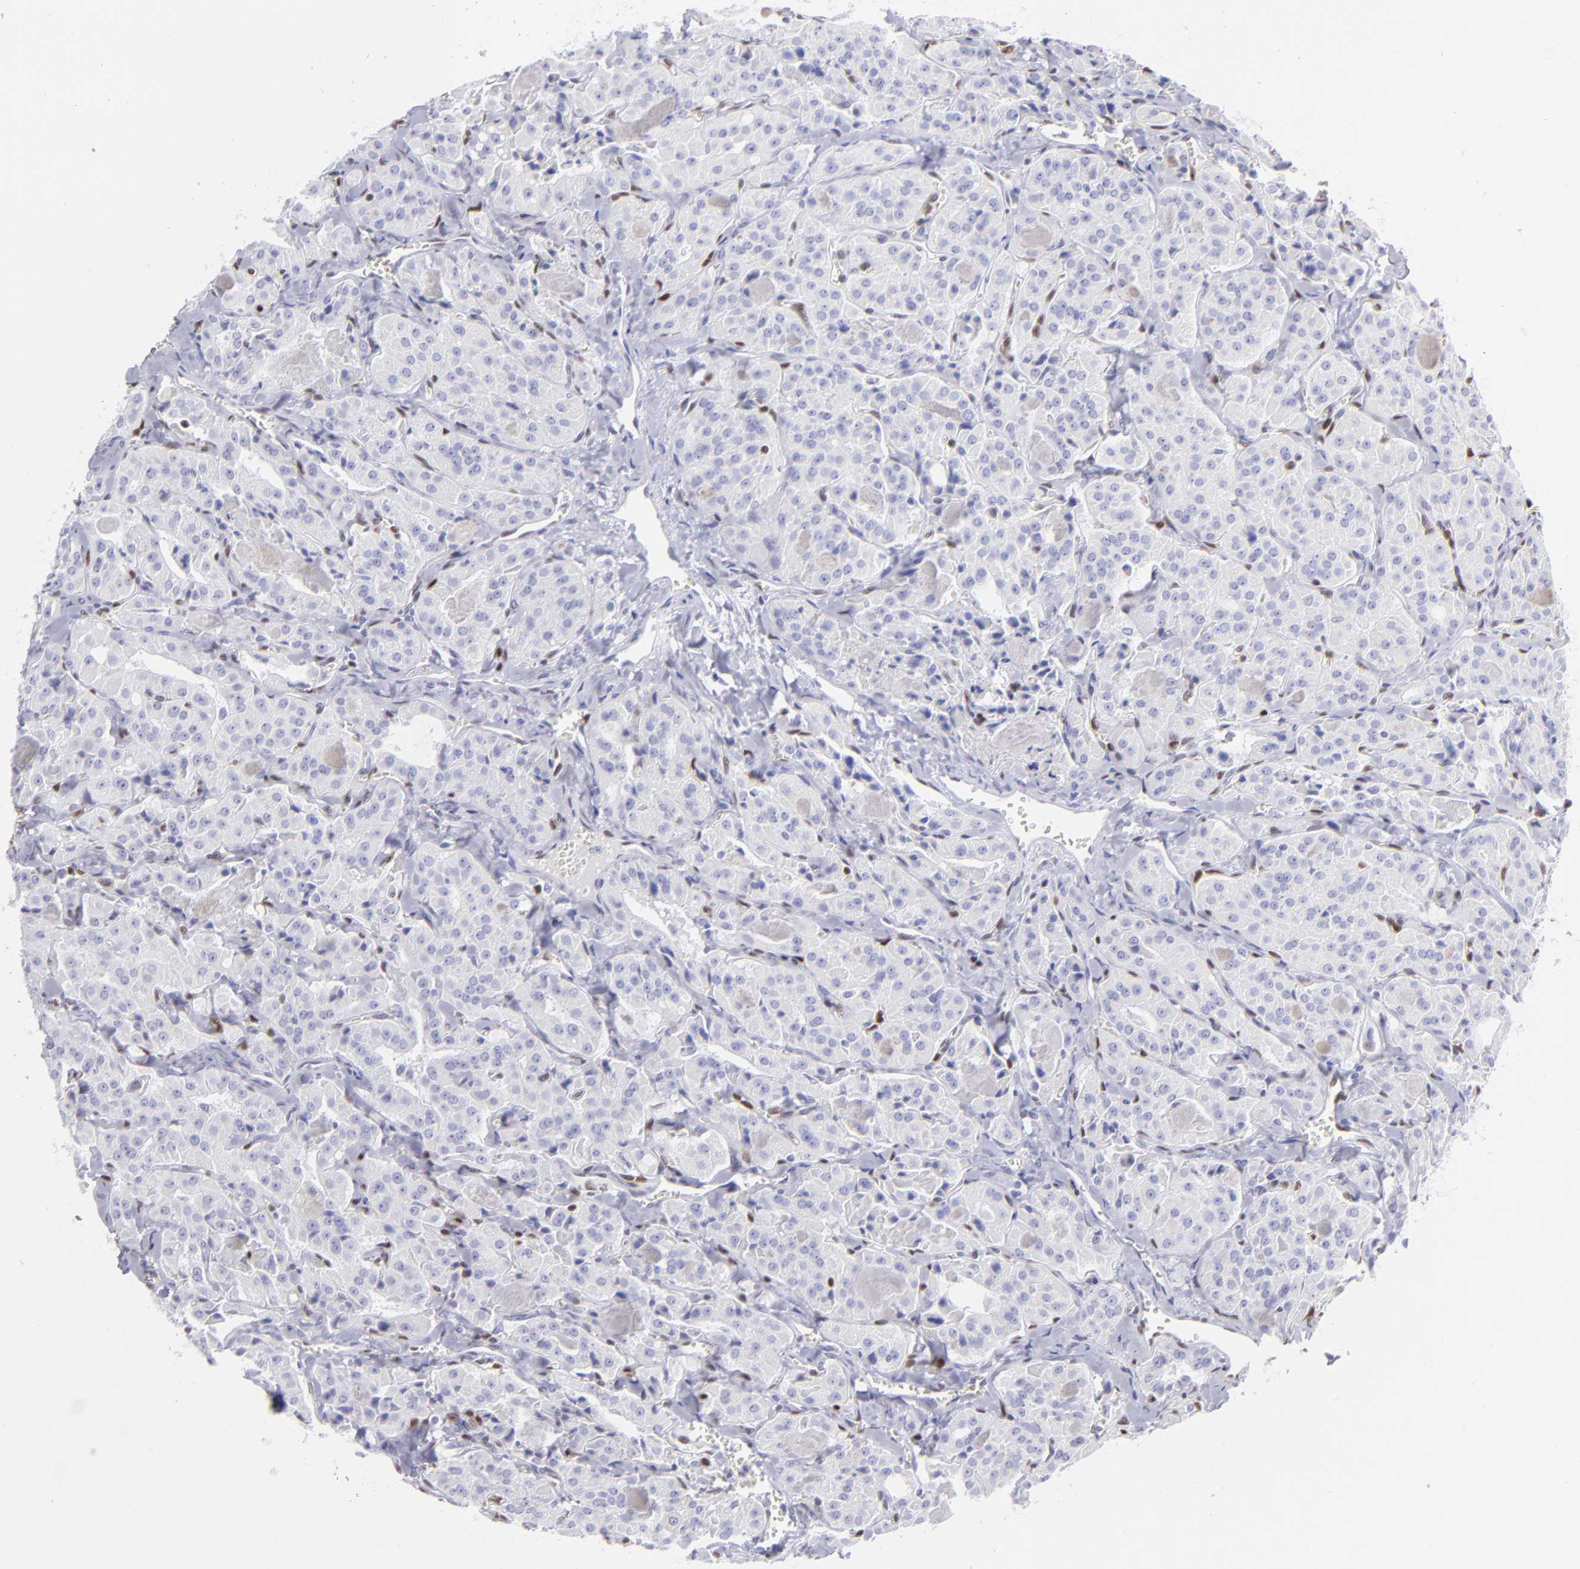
{"staining": {"intensity": "negative", "quantity": "none", "location": "none"}, "tissue": "thyroid cancer", "cell_type": "Tumor cells", "image_type": "cancer", "snomed": [{"axis": "morphology", "description": "Carcinoma, NOS"}, {"axis": "topography", "description": "Thyroid gland"}], "caption": "Immunohistochemistry image of human carcinoma (thyroid) stained for a protein (brown), which exhibits no staining in tumor cells.", "gene": "ETS1", "patient": {"sex": "male", "age": 76}}